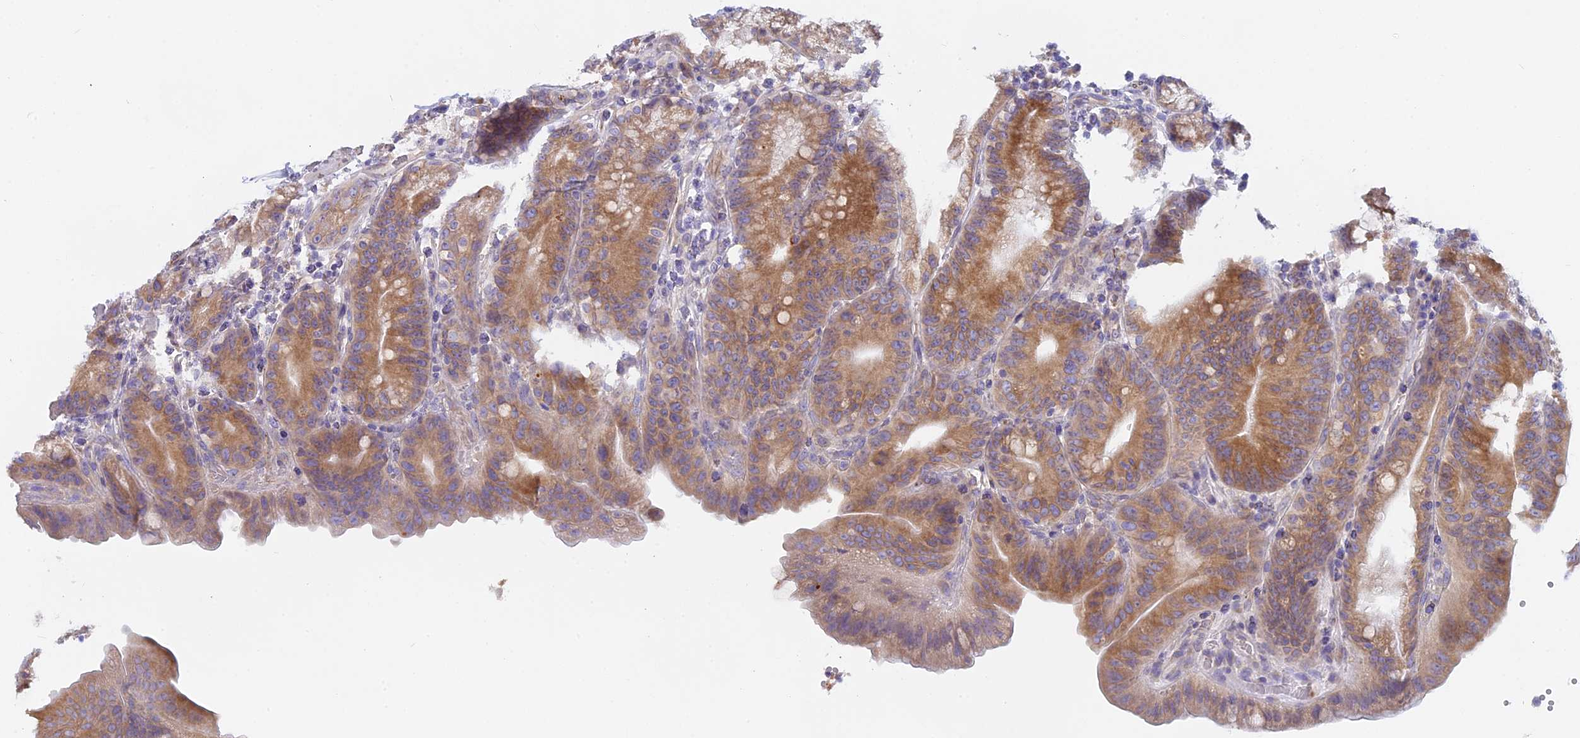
{"staining": {"intensity": "moderate", "quantity": ">75%", "location": "cytoplasmic/membranous"}, "tissue": "duodenum", "cell_type": "Glandular cells", "image_type": "normal", "snomed": [{"axis": "morphology", "description": "Normal tissue, NOS"}, {"axis": "topography", "description": "Duodenum"}], "caption": "Immunohistochemical staining of normal human duodenum exhibits moderate cytoplasmic/membranous protein positivity in approximately >75% of glandular cells. Immunohistochemistry (ihc) stains the protein in brown and the nuclei are stained blue.", "gene": "TLCD1", "patient": {"sex": "male", "age": 54}}